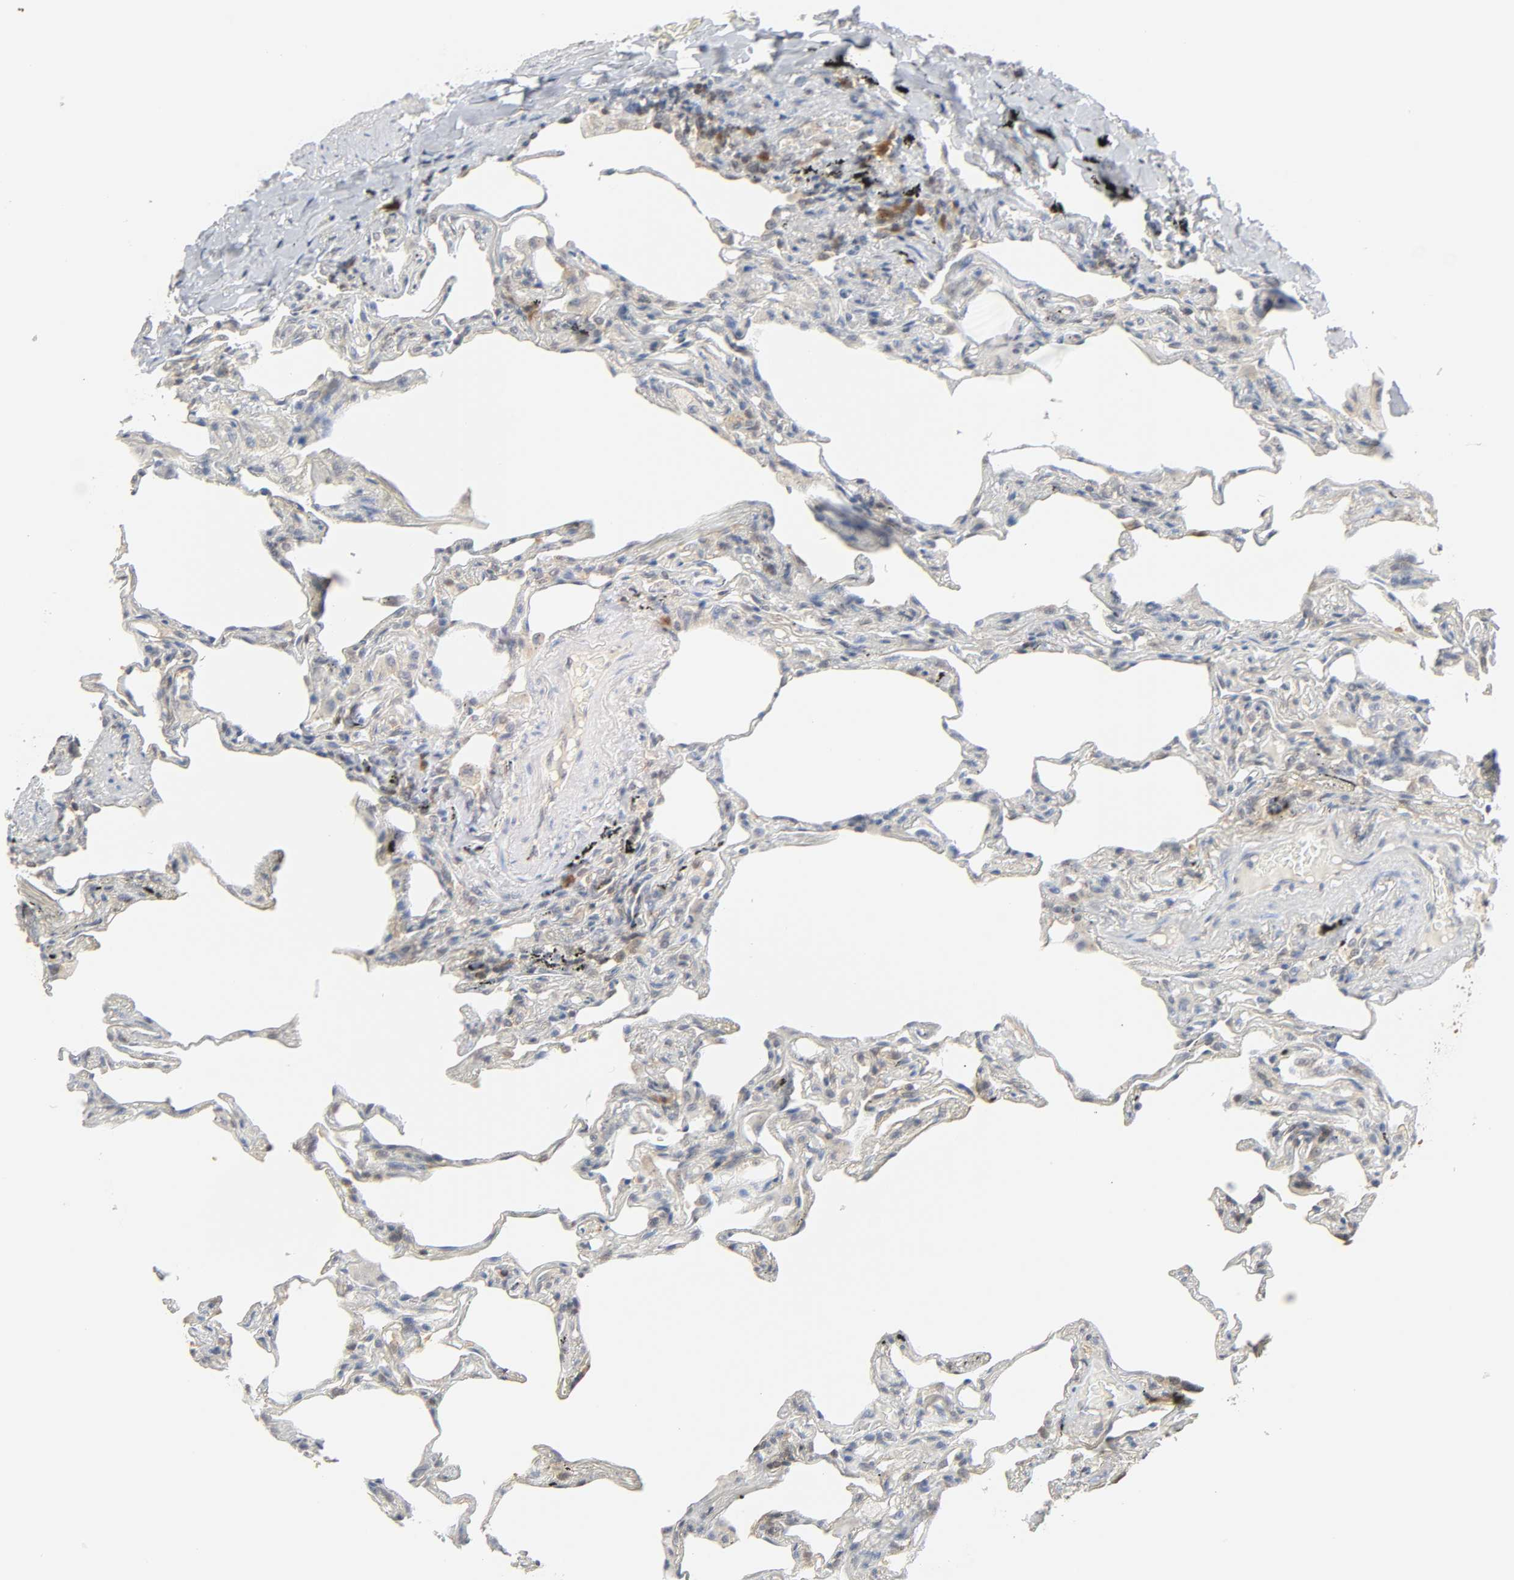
{"staining": {"intensity": "negative", "quantity": "none", "location": "none"}, "tissue": "lung", "cell_type": "Alveolar cells", "image_type": "normal", "snomed": [{"axis": "morphology", "description": "Normal tissue, NOS"}, {"axis": "morphology", "description": "Inflammation, NOS"}, {"axis": "topography", "description": "Lung"}], "caption": "High magnification brightfield microscopy of normal lung stained with DAB (brown) and counterstained with hematoxylin (blue): alveolar cells show no significant staining.", "gene": "MIF", "patient": {"sex": "male", "age": 69}}